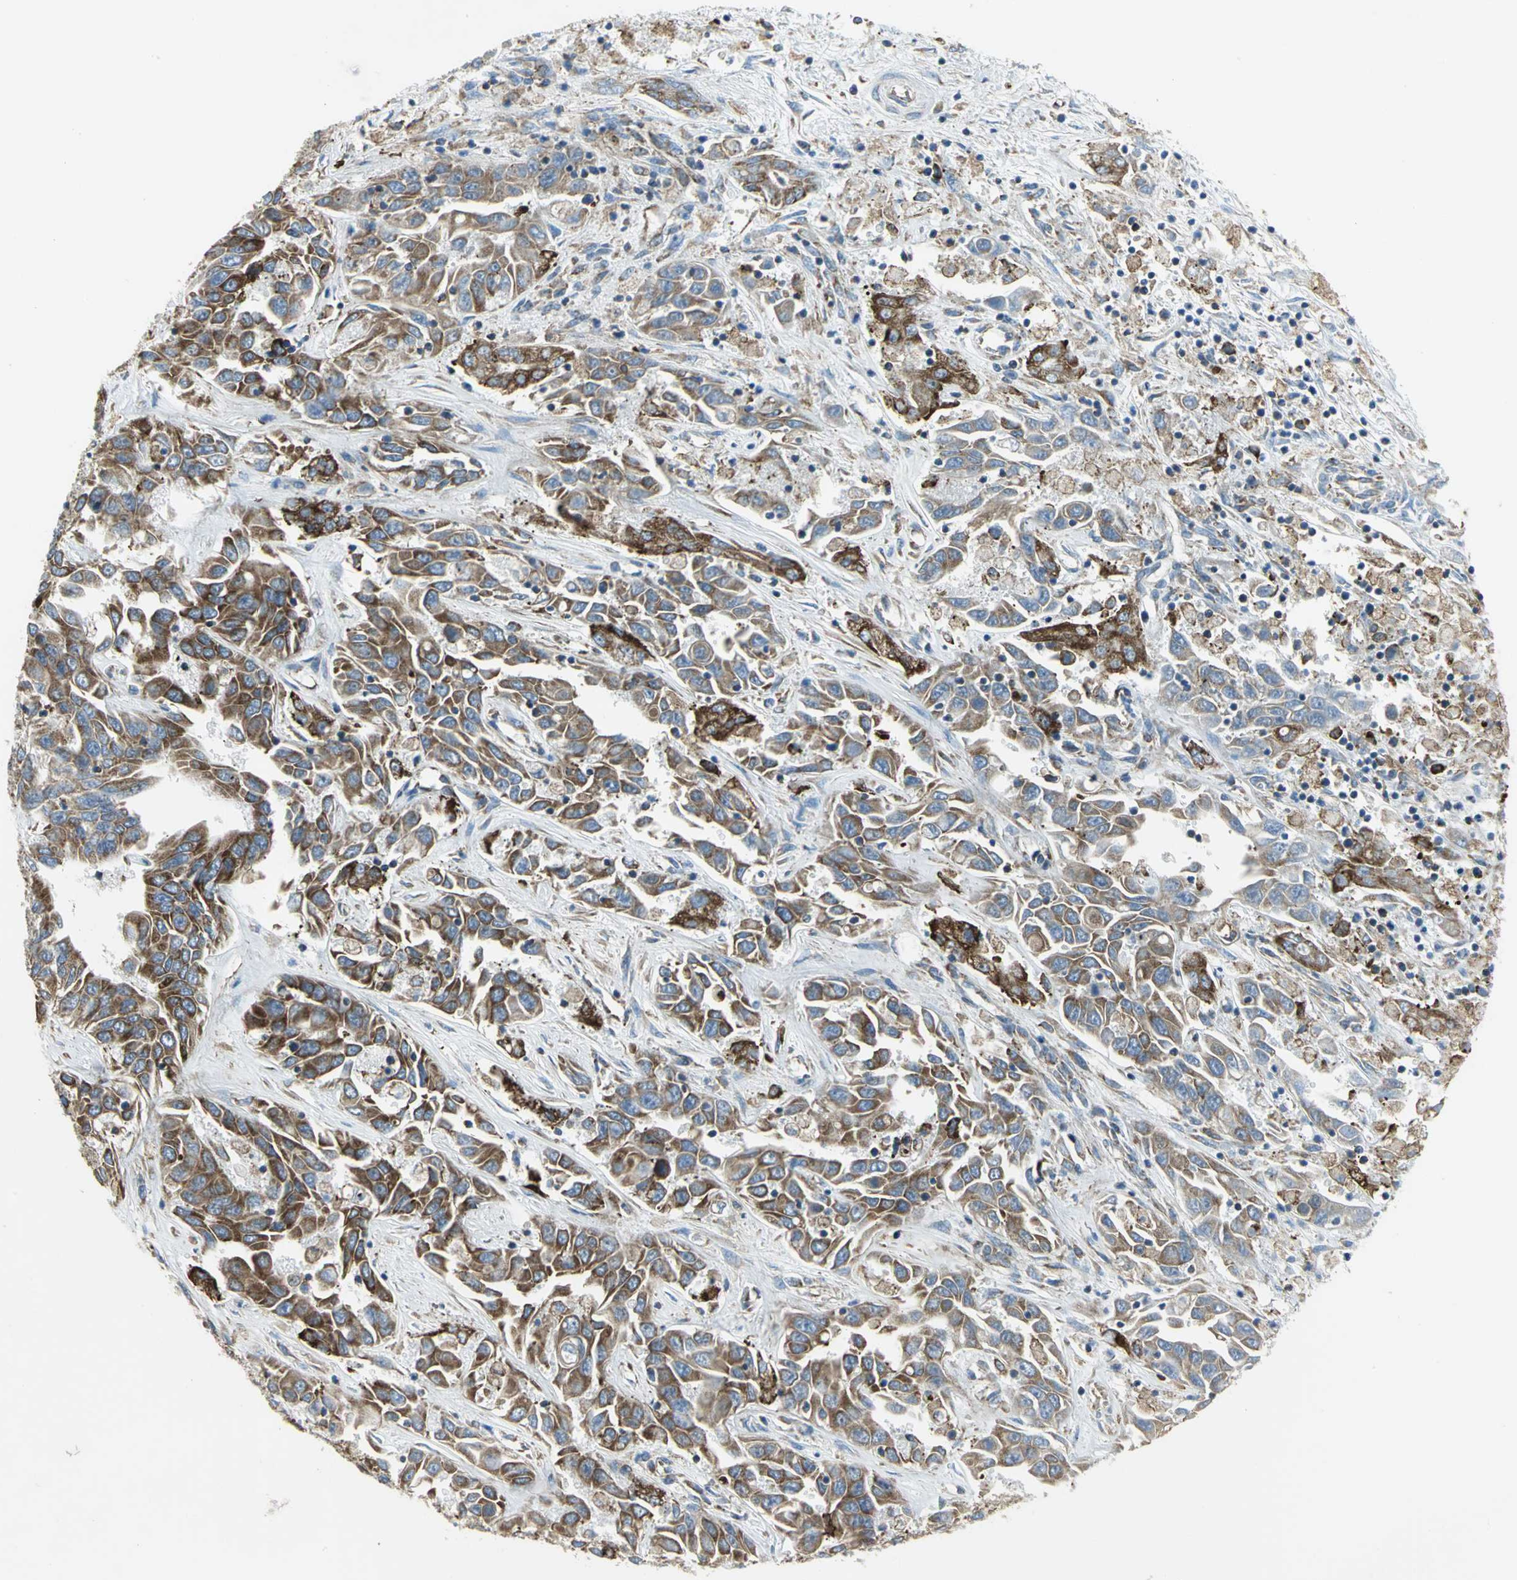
{"staining": {"intensity": "strong", "quantity": ">75%", "location": "cytoplasmic/membranous"}, "tissue": "liver cancer", "cell_type": "Tumor cells", "image_type": "cancer", "snomed": [{"axis": "morphology", "description": "Cholangiocarcinoma"}, {"axis": "topography", "description": "Liver"}], "caption": "Brown immunohistochemical staining in human liver cancer (cholangiocarcinoma) displays strong cytoplasmic/membranous positivity in about >75% of tumor cells.", "gene": "TULP4", "patient": {"sex": "female", "age": 52}}